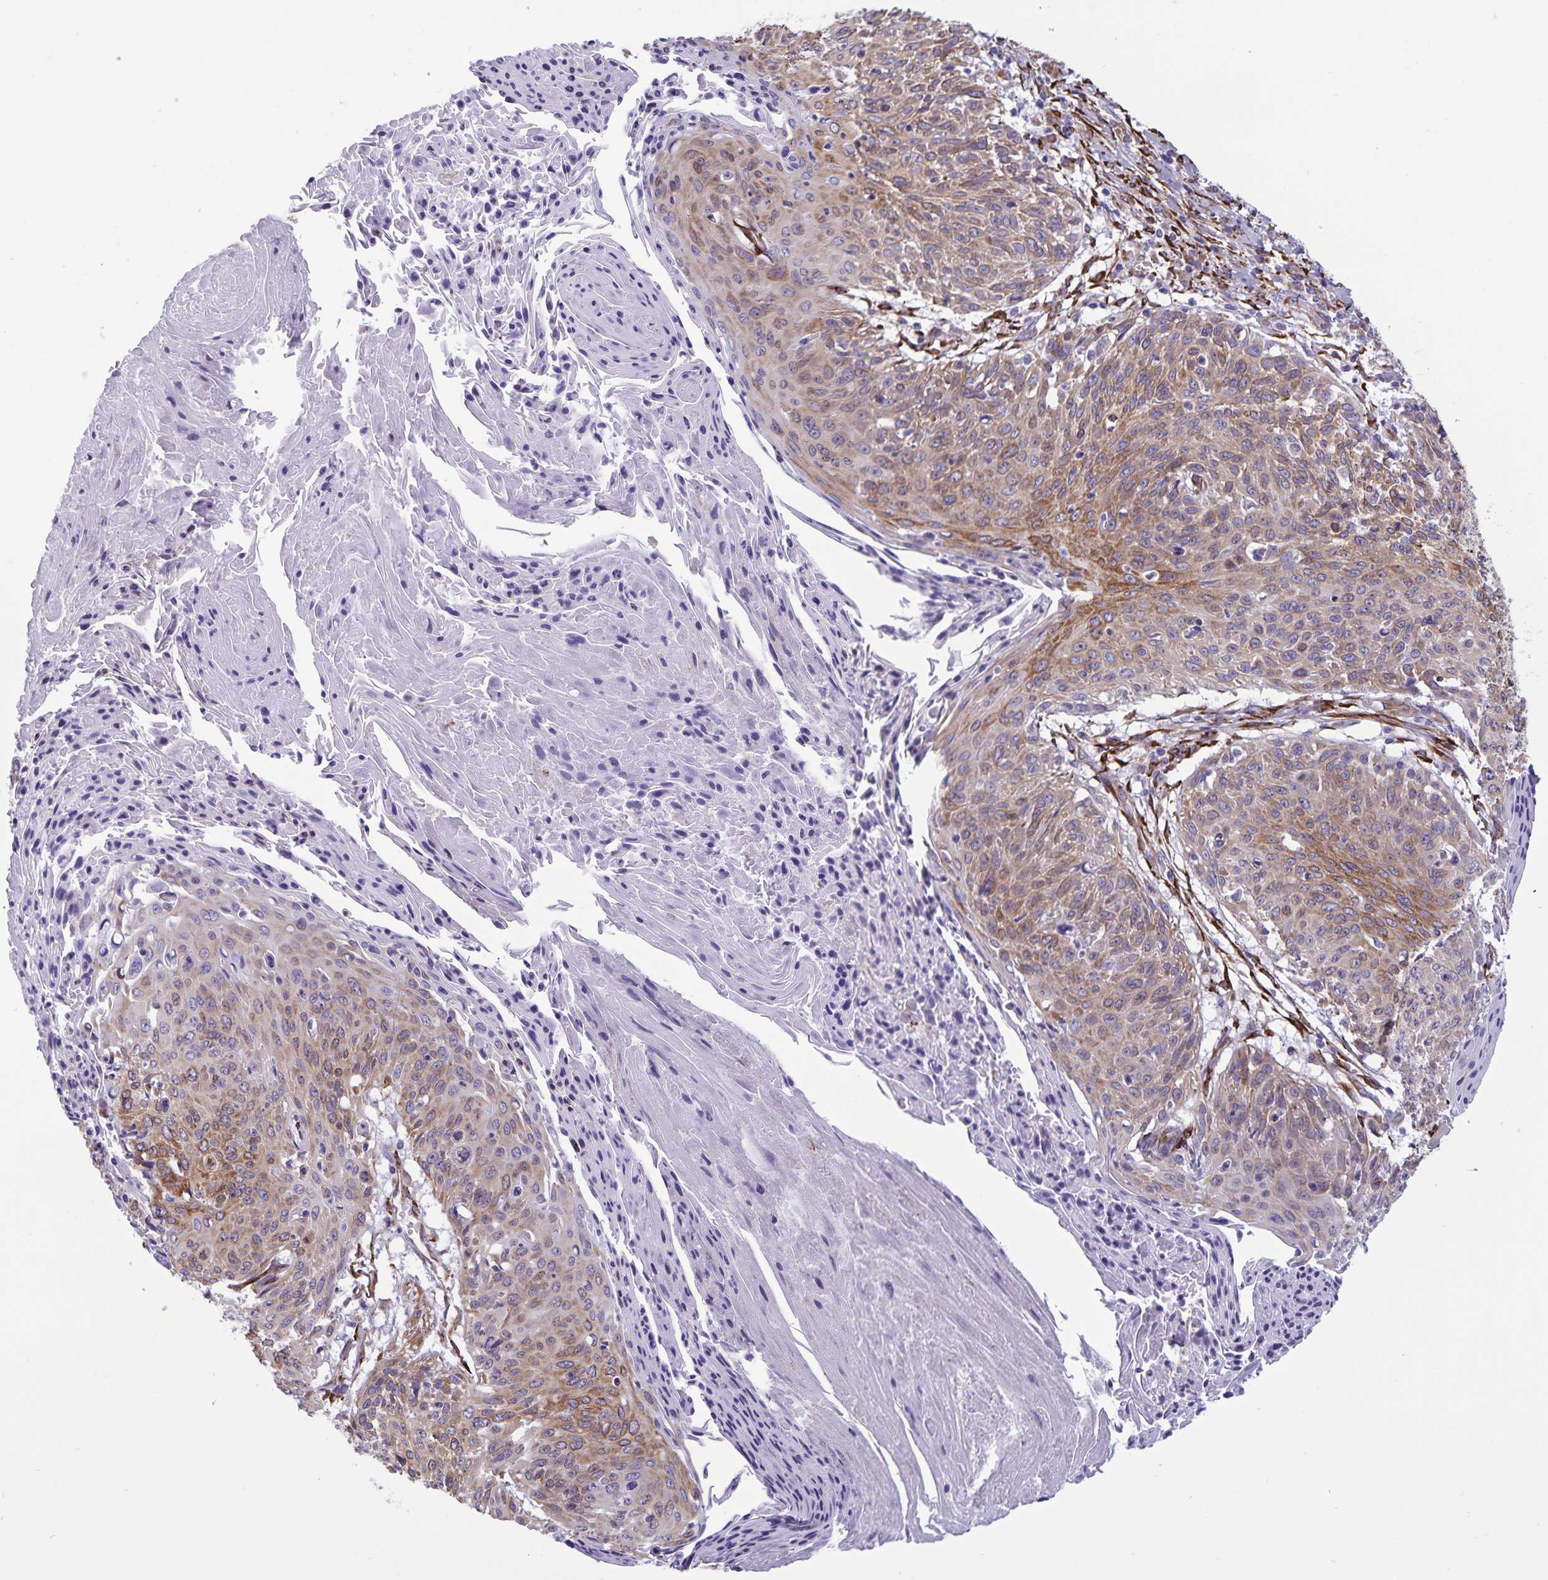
{"staining": {"intensity": "moderate", "quantity": "25%-75%", "location": "cytoplasmic/membranous"}, "tissue": "cervical cancer", "cell_type": "Tumor cells", "image_type": "cancer", "snomed": [{"axis": "morphology", "description": "Squamous cell carcinoma, NOS"}, {"axis": "topography", "description": "Cervix"}], "caption": "Squamous cell carcinoma (cervical) was stained to show a protein in brown. There is medium levels of moderate cytoplasmic/membranous expression in about 25%-75% of tumor cells. (Brightfield microscopy of DAB IHC at high magnification).", "gene": "RCN1", "patient": {"sex": "female", "age": 45}}